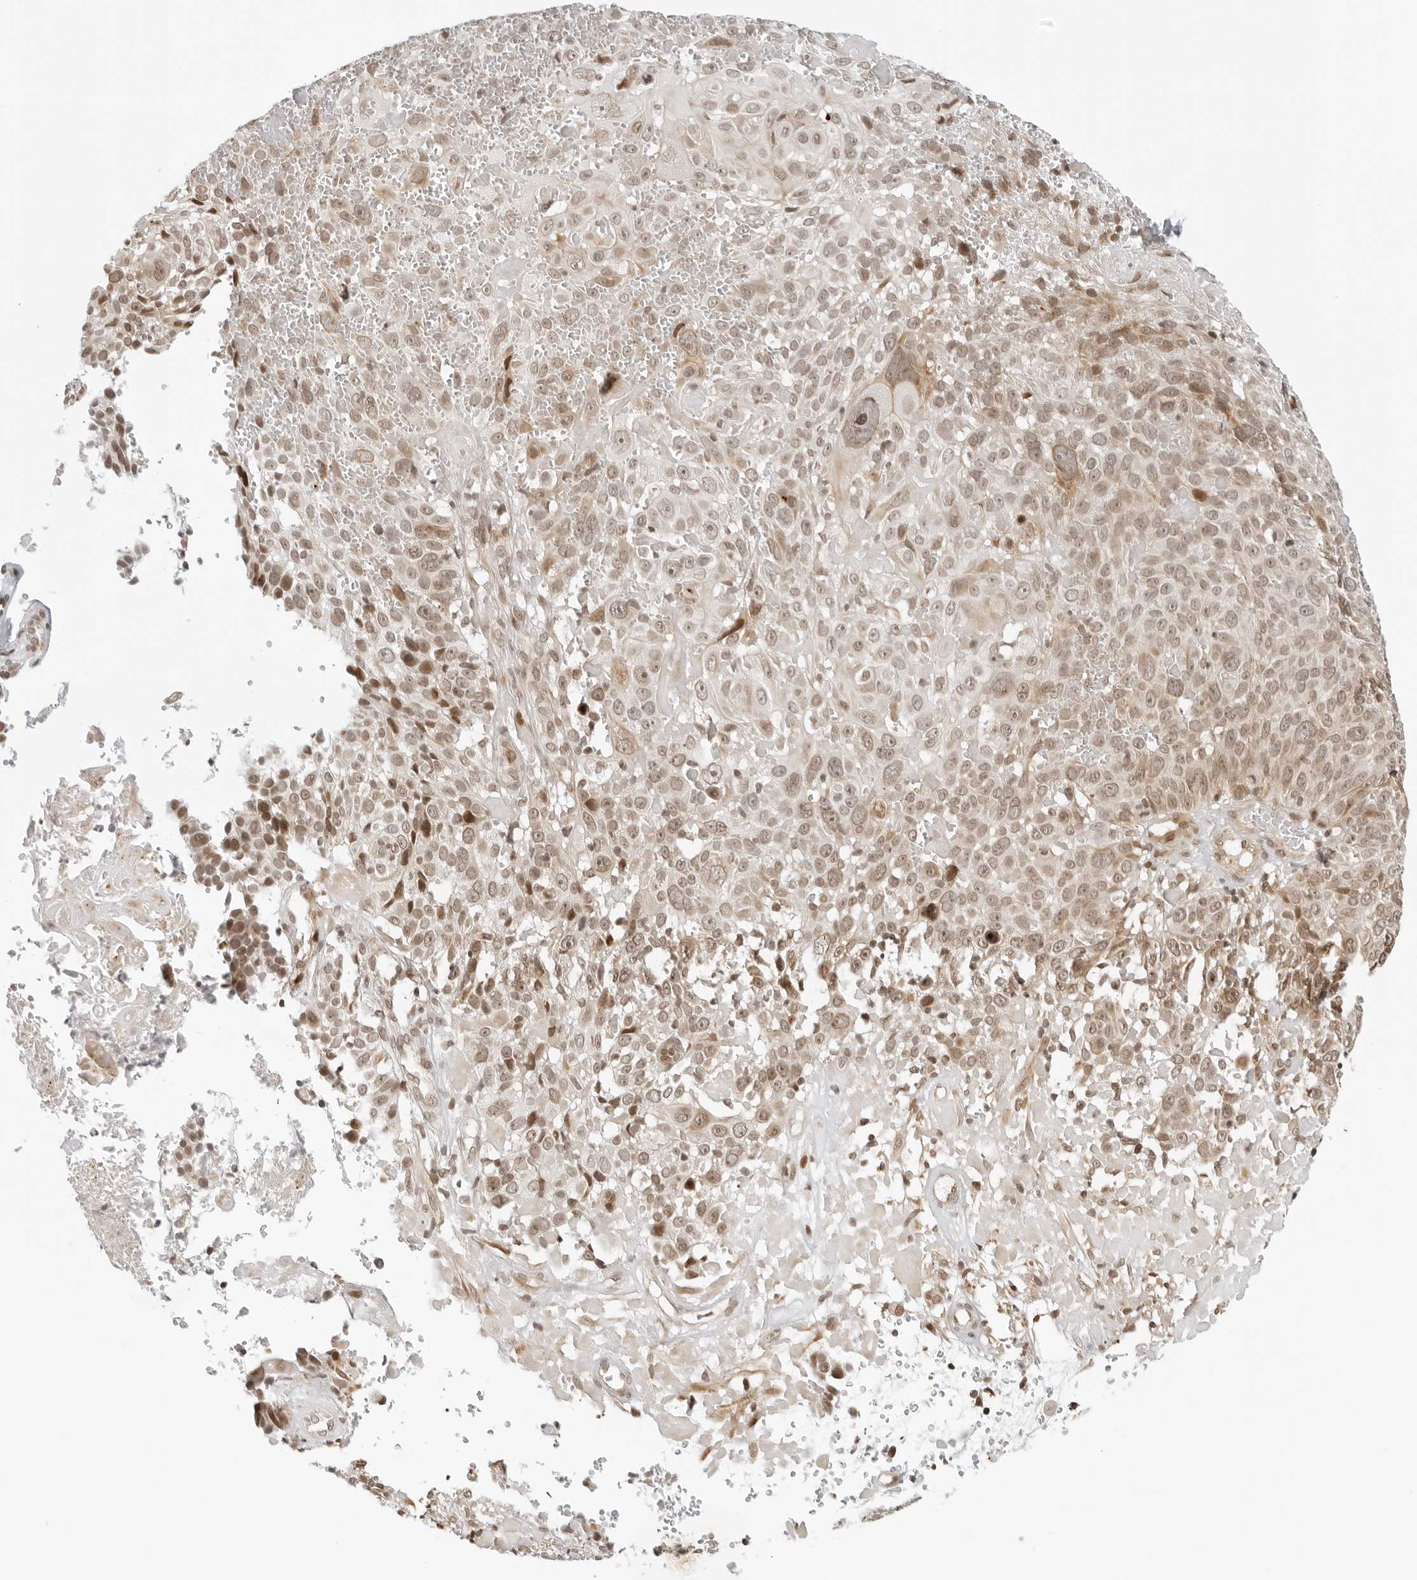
{"staining": {"intensity": "moderate", "quantity": ">75%", "location": "nuclear"}, "tissue": "cervical cancer", "cell_type": "Tumor cells", "image_type": "cancer", "snomed": [{"axis": "morphology", "description": "Squamous cell carcinoma, NOS"}, {"axis": "topography", "description": "Cervix"}], "caption": "Immunohistochemistry (IHC) staining of cervical cancer, which exhibits medium levels of moderate nuclear staining in approximately >75% of tumor cells indicating moderate nuclear protein expression. The staining was performed using DAB (3,3'-diaminobenzidine) (brown) for protein detection and nuclei were counterstained in hematoxylin (blue).", "gene": "ZNF407", "patient": {"sex": "female", "age": 74}}